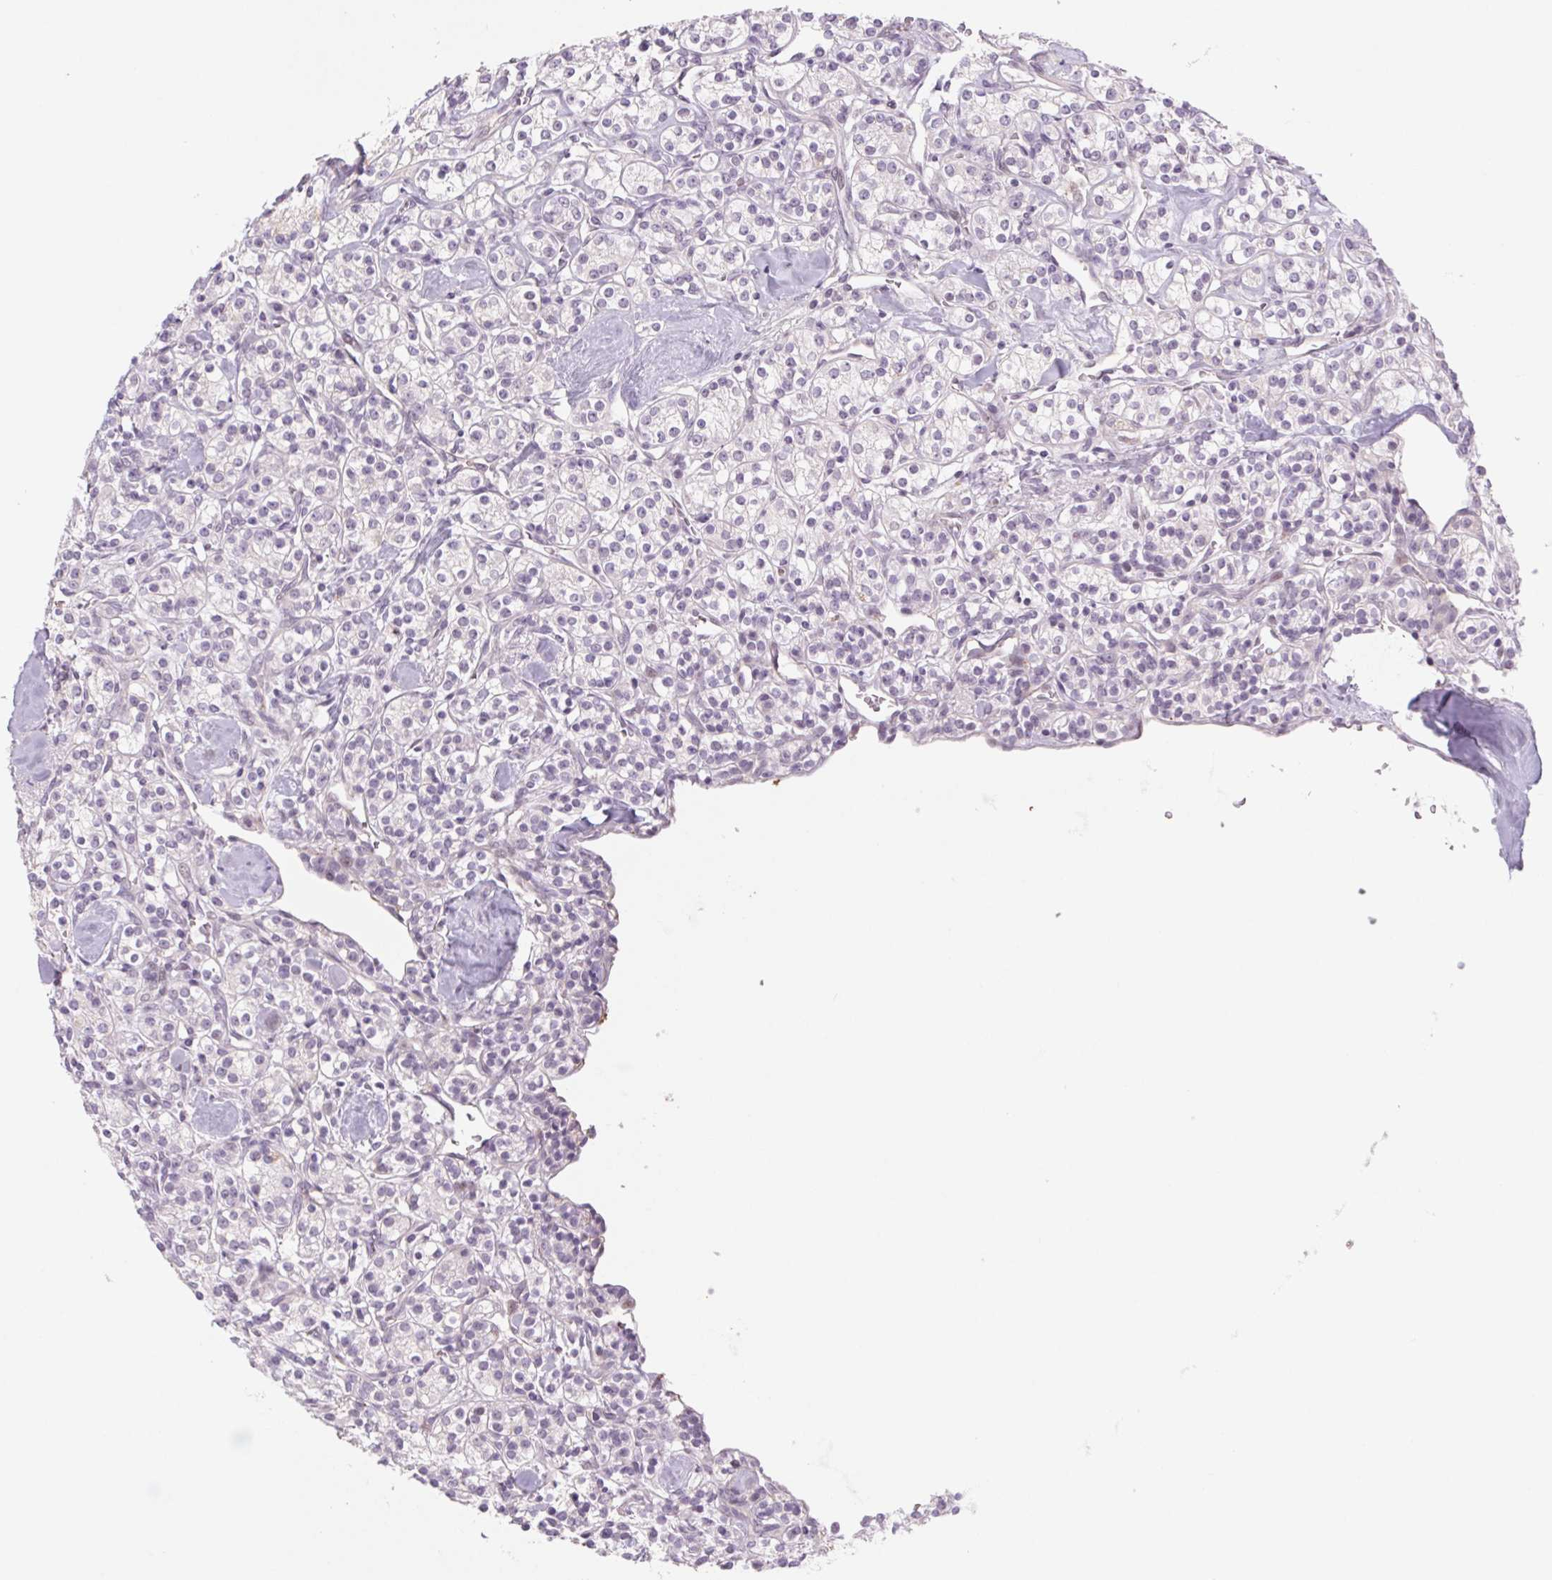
{"staining": {"intensity": "negative", "quantity": "none", "location": "none"}, "tissue": "renal cancer", "cell_type": "Tumor cells", "image_type": "cancer", "snomed": [{"axis": "morphology", "description": "Adenocarcinoma, NOS"}, {"axis": "topography", "description": "Kidney"}], "caption": "Immunohistochemistry of adenocarcinoma (renal) reveals no positivity in tumor cells.", "gene": "KRT1", "patient": {"sex": "male", "age": 77}}